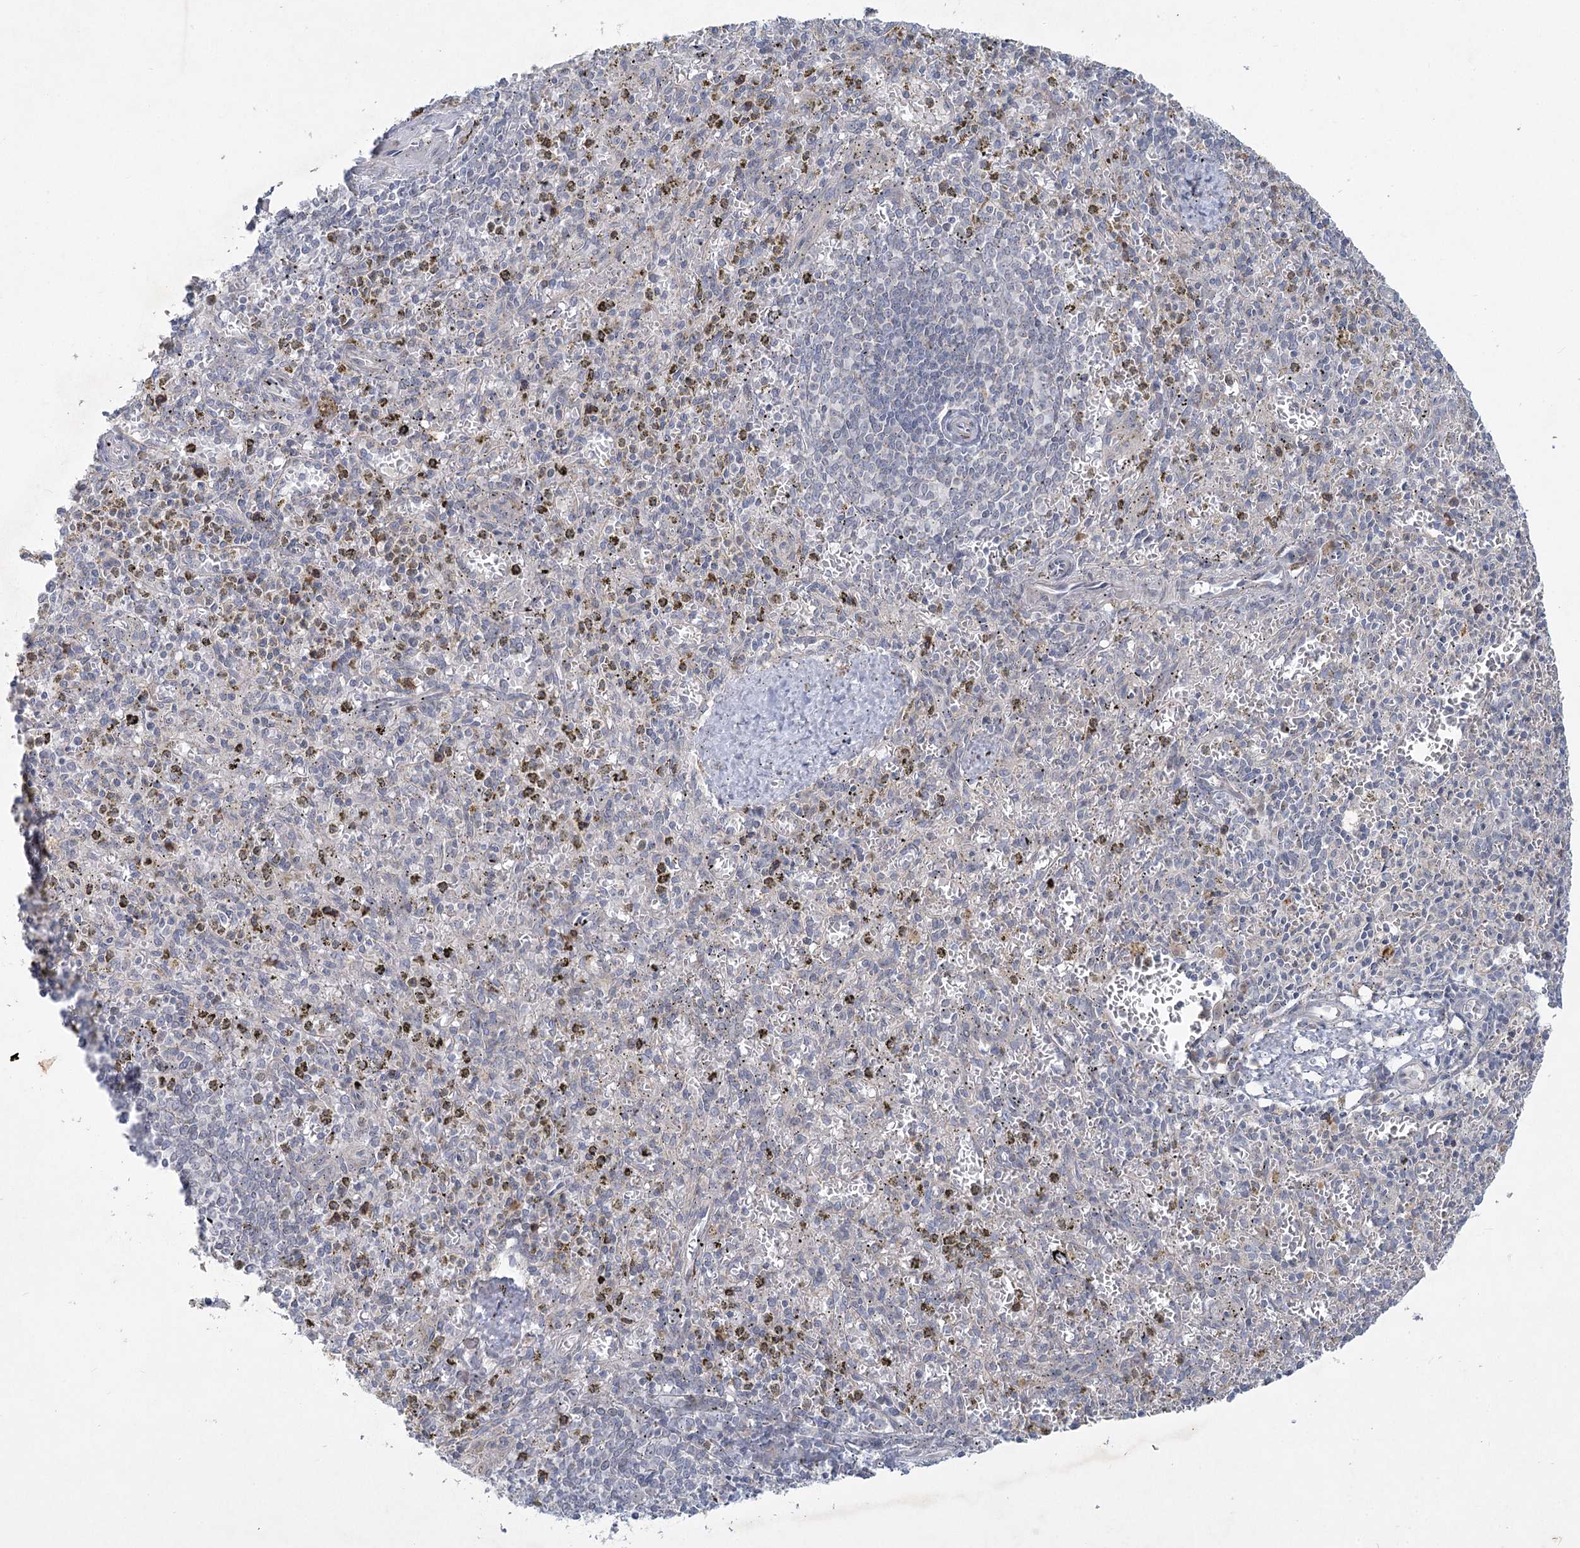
{"staining": {"intensity": "negative", "quantity": "none", "location": "none"}, "tissue": "spleen", "cell_type": "Cells in red pulp", "image_type": "normal", "snomed": [{"axis": "morphology", "description": "Normal tissue, NOS"}, {"axis": "topography", "description": "Spleen"}], "caption": "High power microscopy image of an IHC photomicrograph of unremarkable spleen, revealing no significant positivity in cells in red pulp.", "gene": "PLA2G12A", "patient": {"sex": "male", "age": 72}}